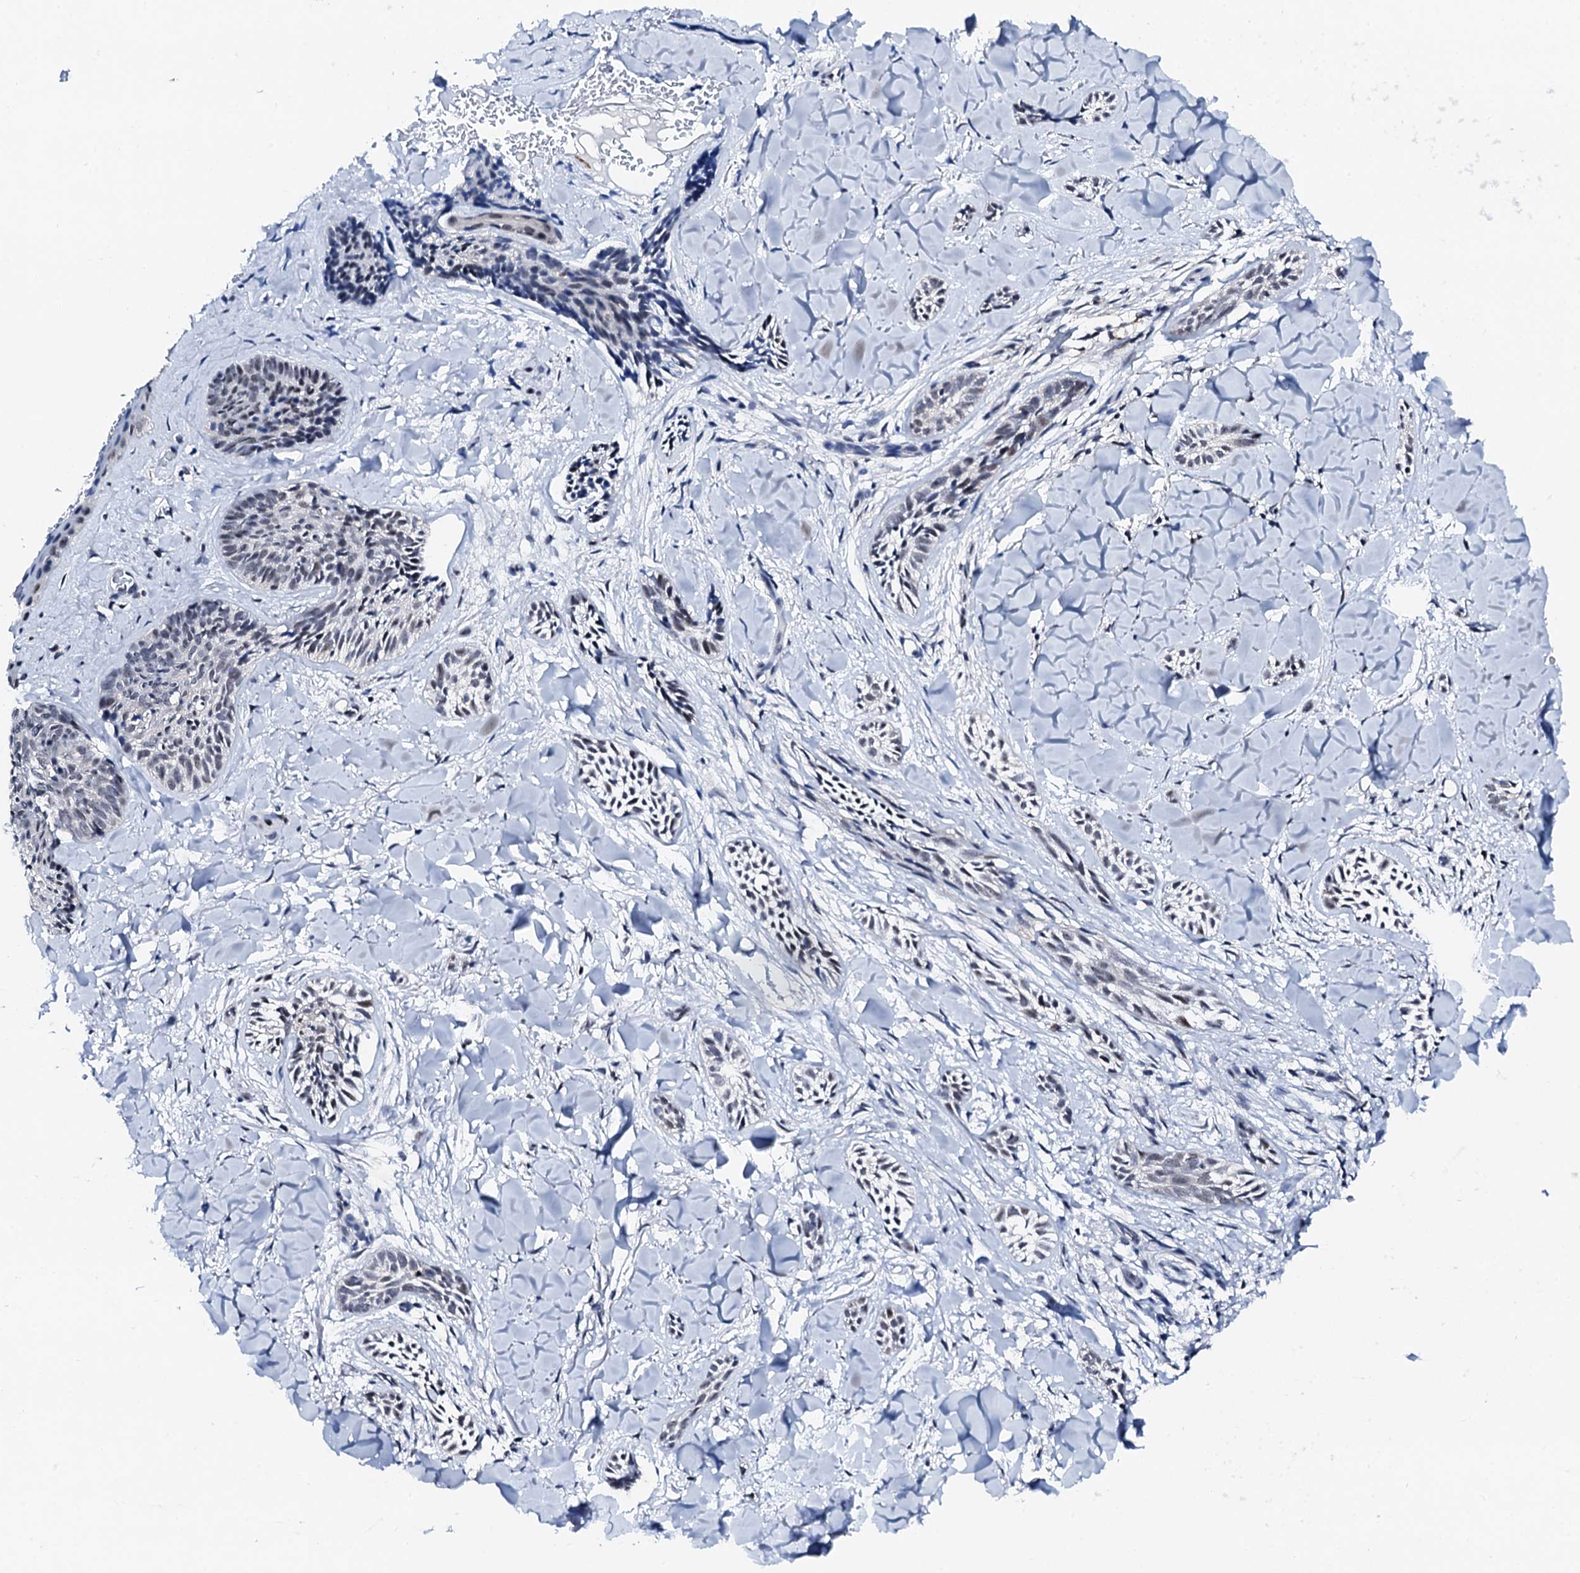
{"staining": {"intensity": "negative", "quantity": "none", "location": "none"}, "tissue": "skin cancer", "cell_type": "Tumor cells", "image_type": "cancer", "snomed": [{"axis": "morphology", "description": "Basal cell carcinoma"}, {"axis": "topography", "description": "Skin"}], "caption": "This is an immunohistochemistry (IHC) histopathology image of human skin basal cell carcinoma. There is no positivity in tumor cells.", "gene": "TRAFD1", "patient": {"sex": "female", "age": 59}}